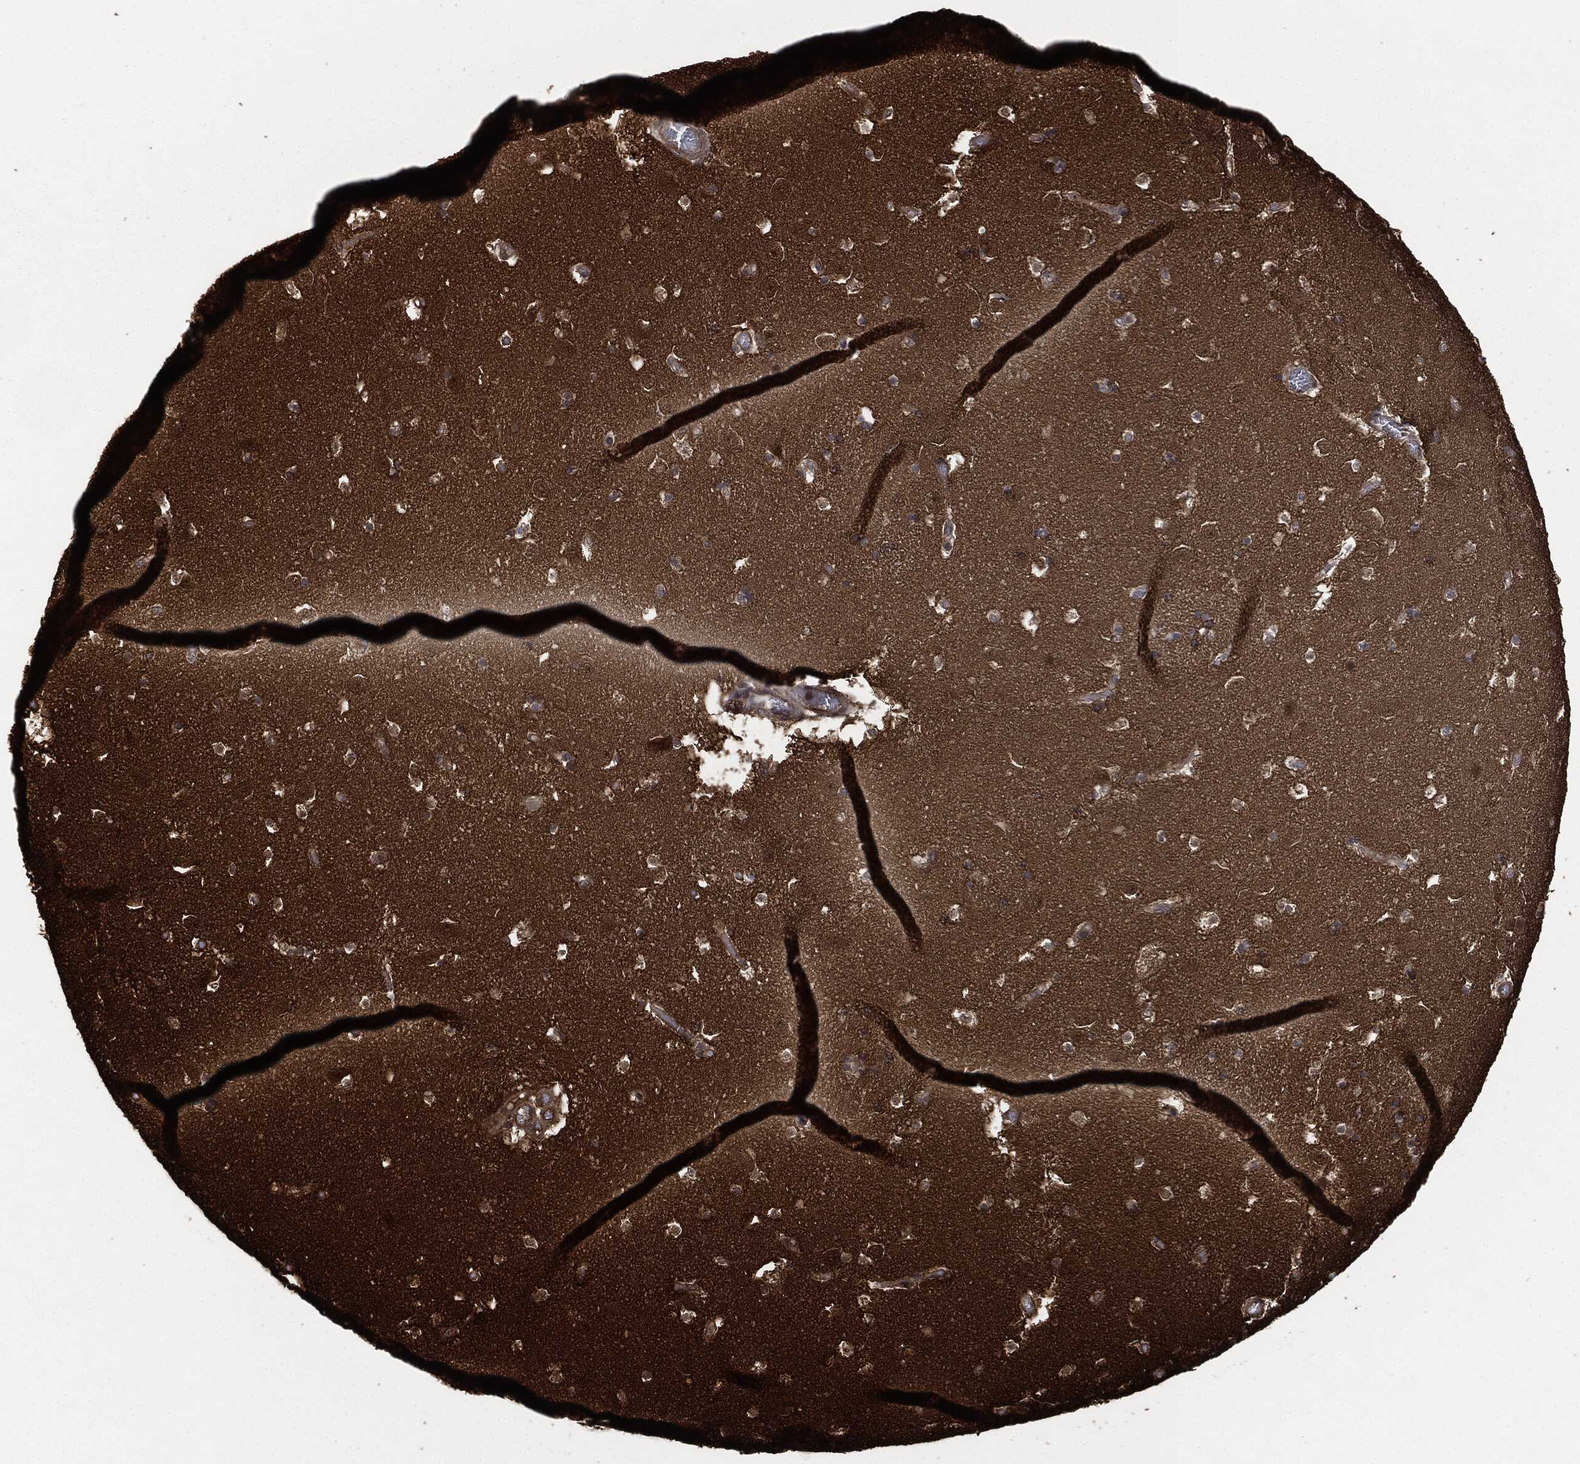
{"staining": {"intensity": "negative", "quantity": "none", "location": "none"}, "tissue": "caudate", "cell_type": "Glial cells", "image_type": "normal", "snomed": [{"axis": "morphology", "description": "Normal tissue, NOS"}, {"axis": "topography", "description": "Lateral ventricle wall"}], "caption": "The photomicrograph reveals no staining of glial cells in normal caudate.", "gene": "HRAS", "patient": {"sex": "female", "age": 42}}